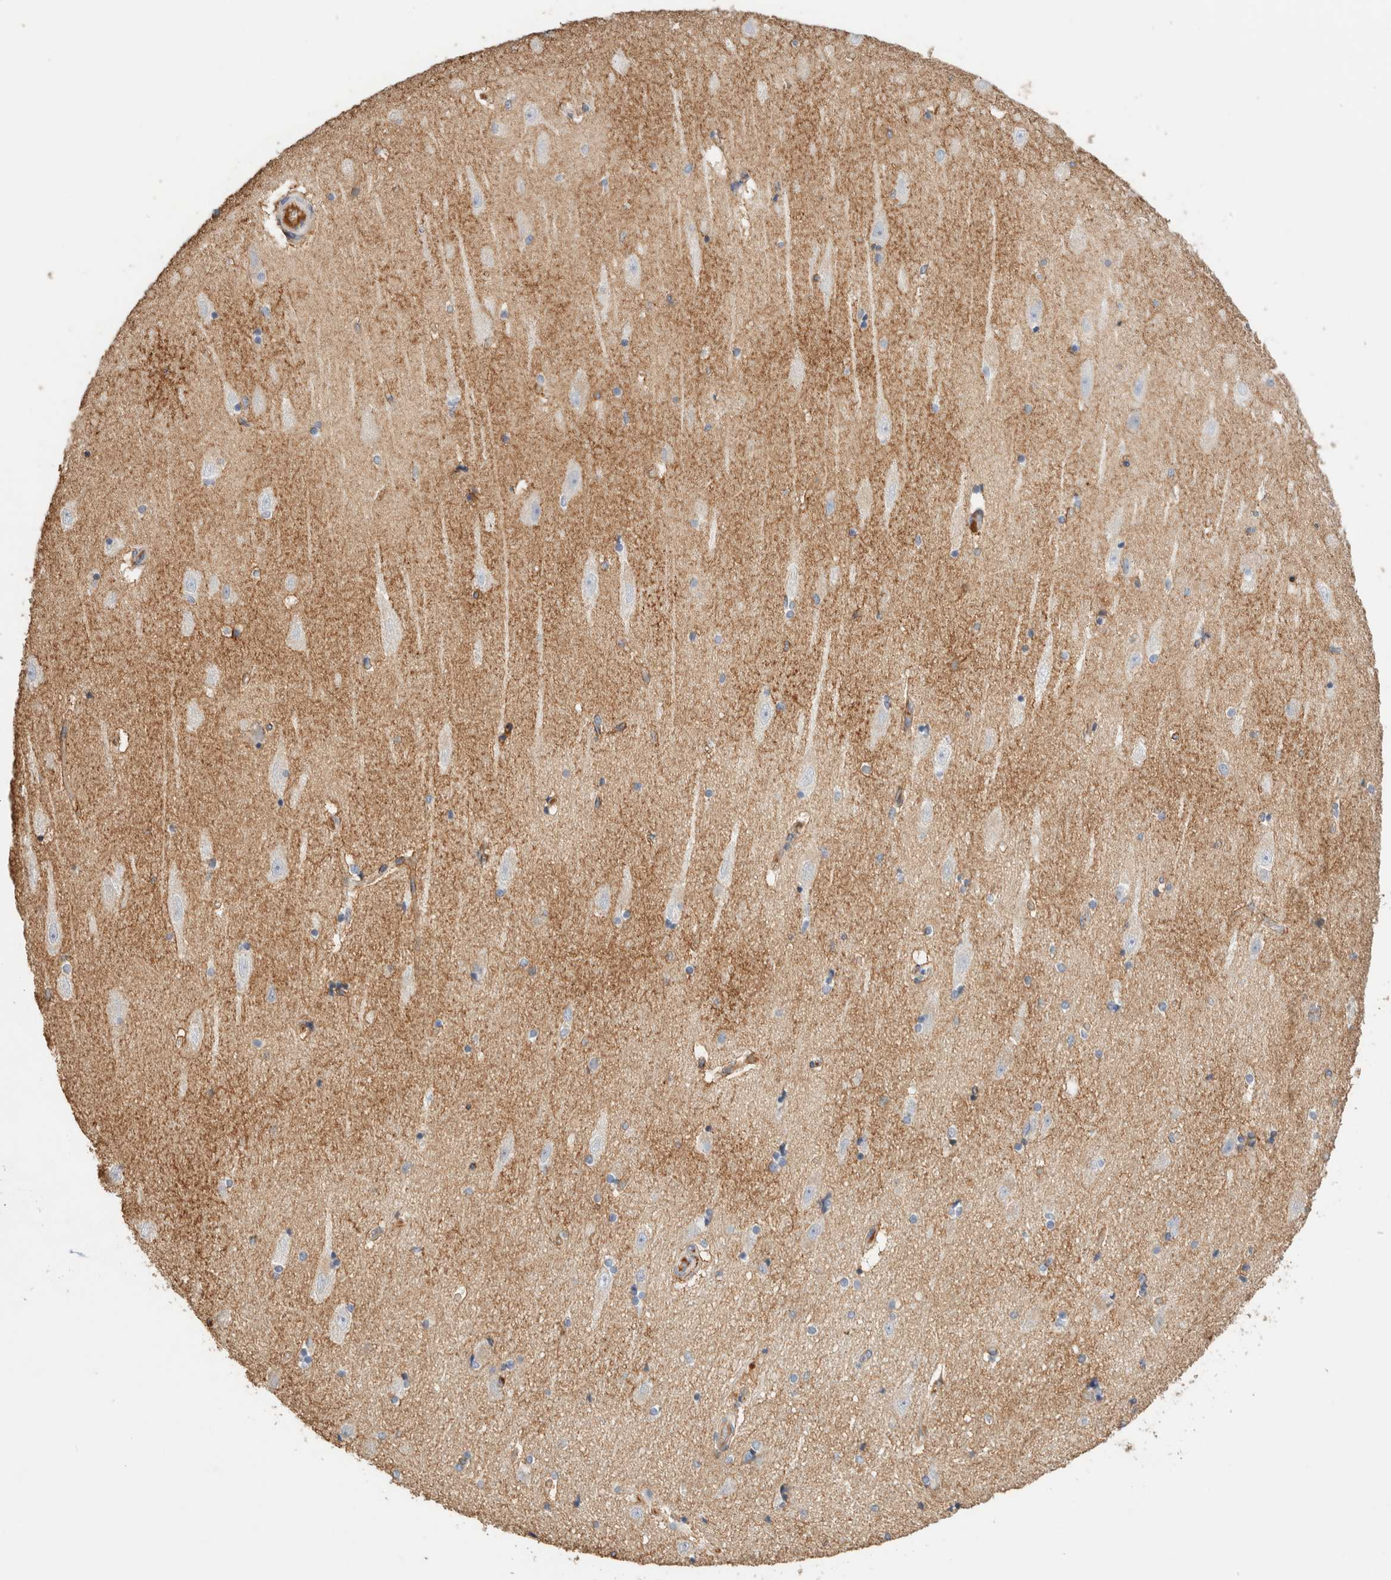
{"staining": {"intensity": "weak", "quantity": "<25%", "location": "cytoplasmic/membranous"}, "tissue": "hippocampus", "cell_type": "Glial cells", "image_type": "normal", "snomed": [{"axis": "morphology", "description": "Normal tissue, NOS"}, {"axis": "topography", "description": "Hippocampus"}], "caption": "The image displays no significant positivity in glial cells of hippocampus.", "gene": "PROS1", "patient": {"sex": "female", "age": 54}}